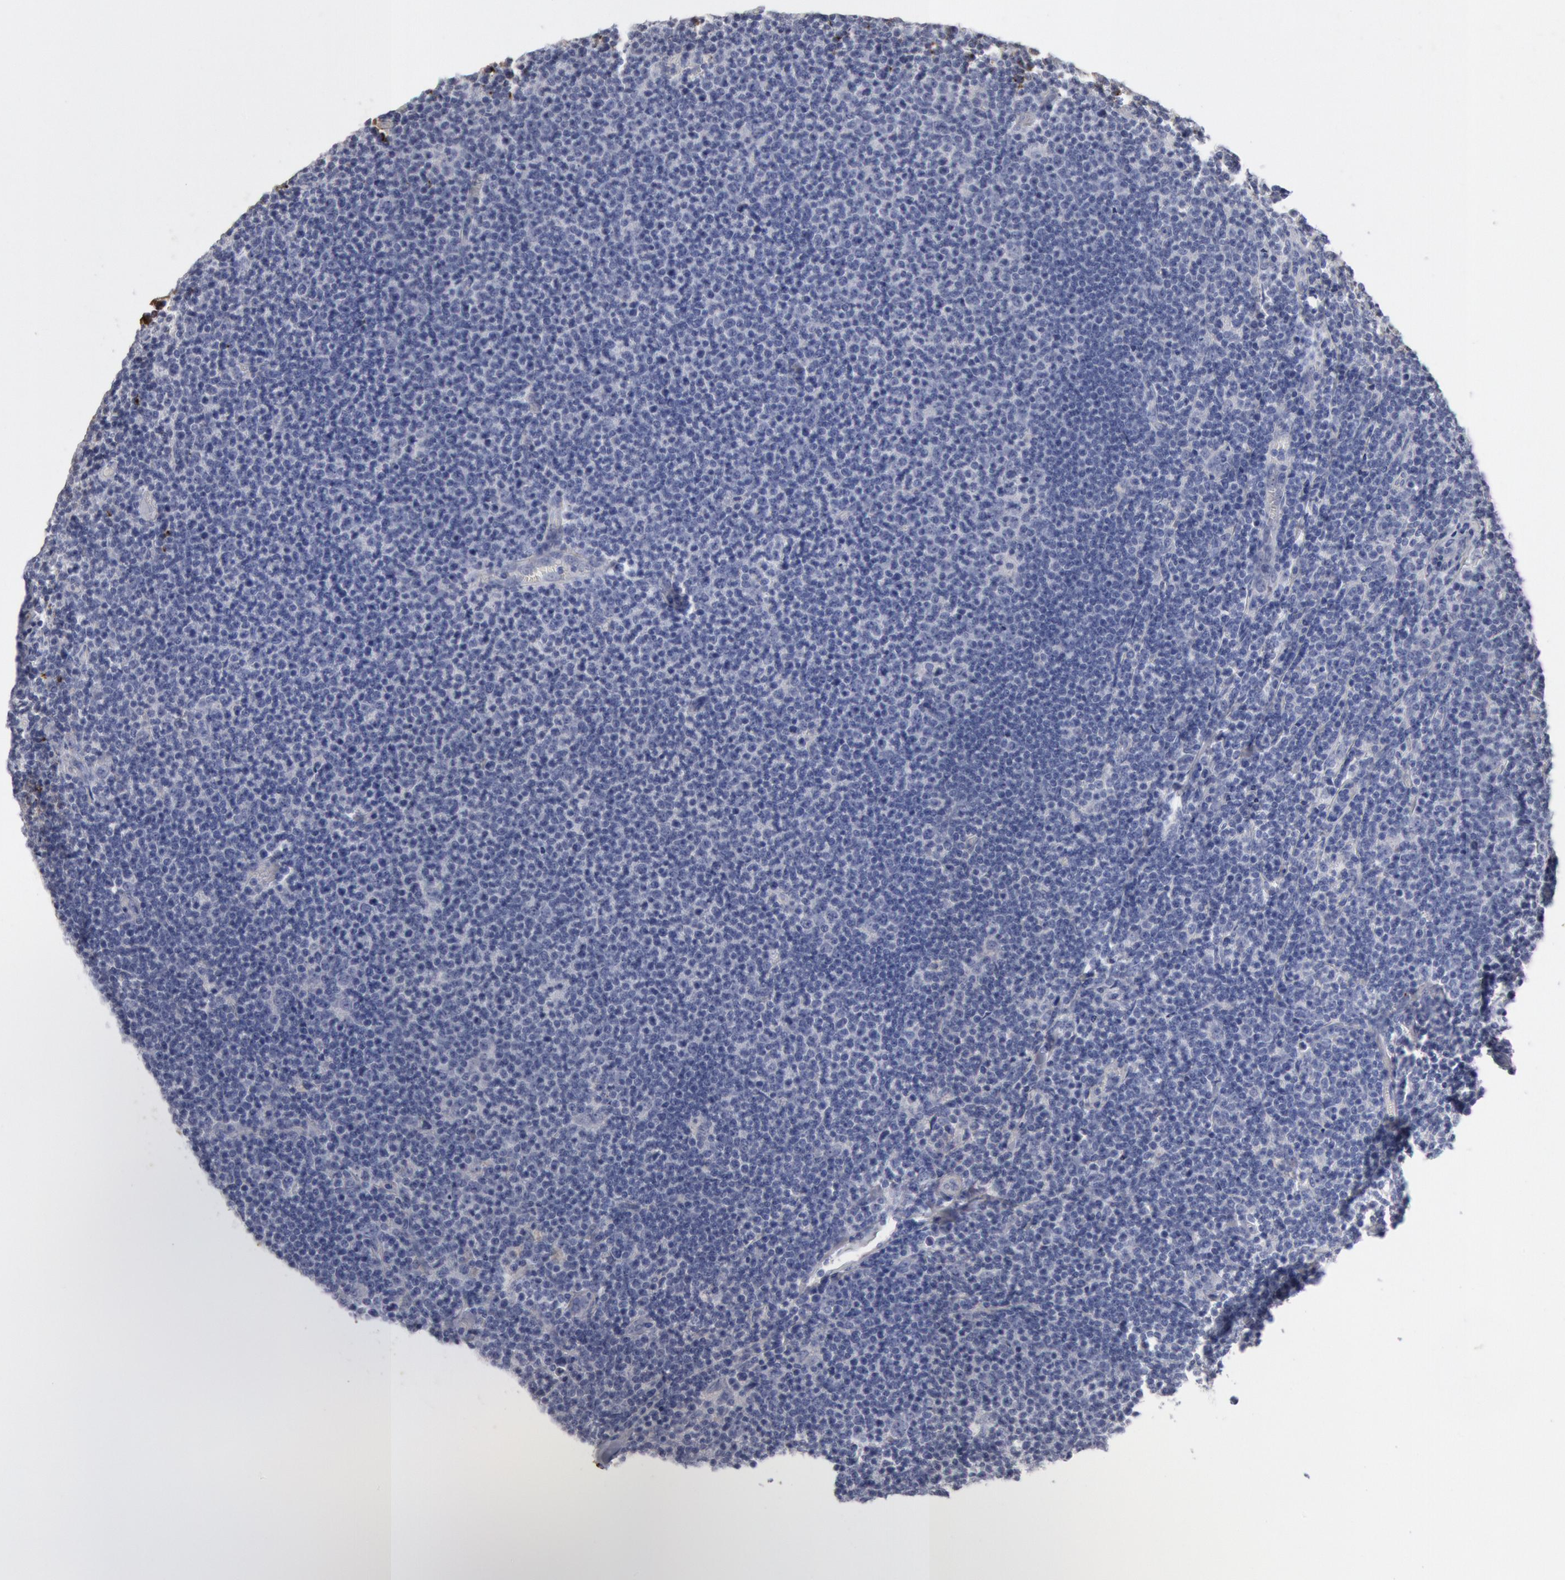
{"staining": {"intensity": "negative", "quantity": "none", "location": "none"}, "tissue": "lymphoma", "cell_type": "Tumor cells", "image_type": "cancer", "snomed": [{"axis": "morphology", "description": "Malignant lymphoma, non-Hodgkin's type, Low grade"}, {"axis": "topography", "description": "Lymph node"}], "caption": "High power microscopy histopathology image of an immunohistochemistry (IHC) histopathology image of low-grade malignant lymphoma, non-Hodgkin's type, revealing no significant staining in tumor cells.", "gene": "FOXA2", "patient": {"sex": "male", "age": 74}}